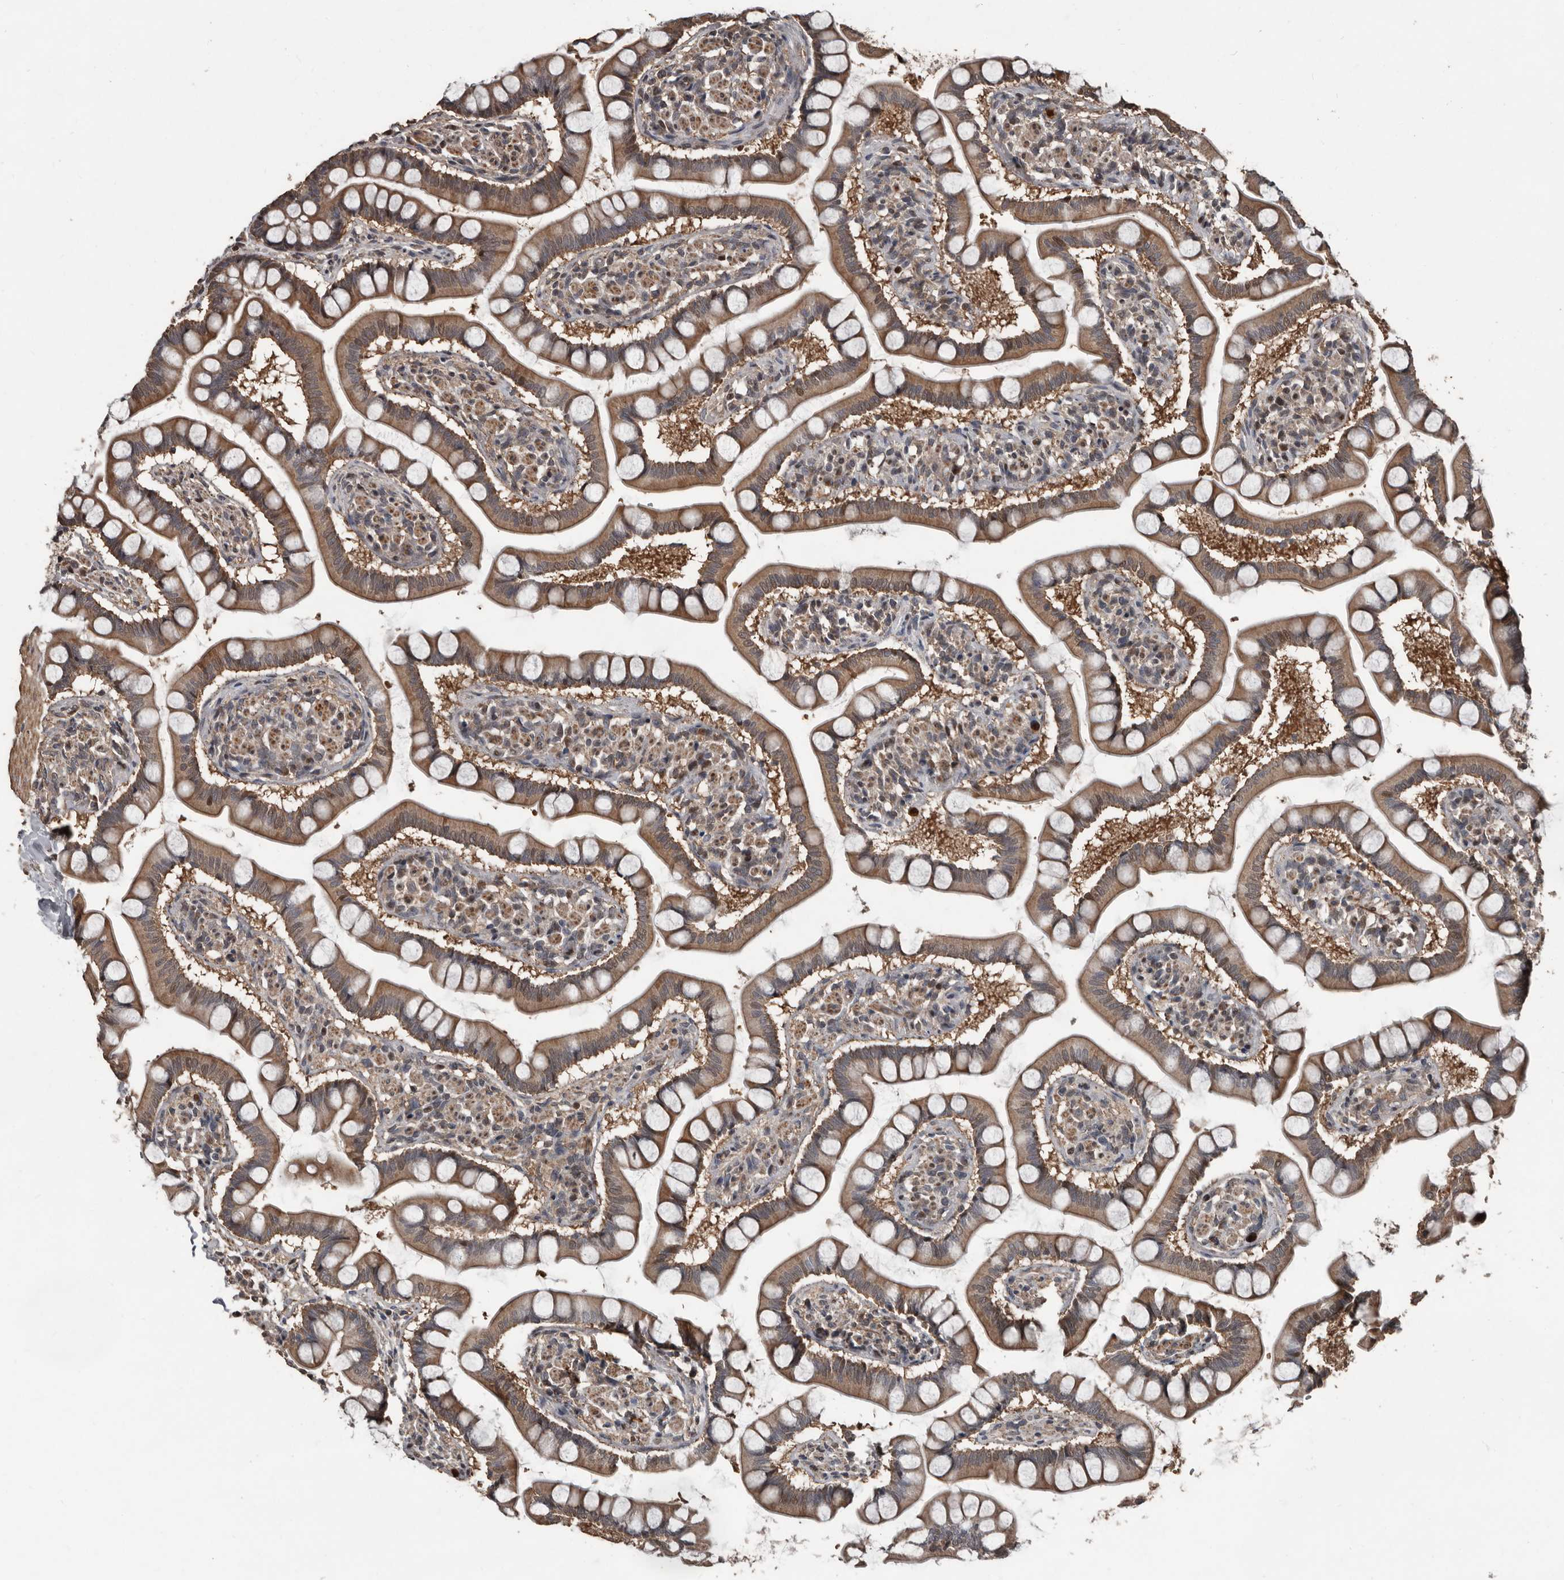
{"staining": {"intensity": "moderate", "quantity": ">75%", "location": "cytoplasmic/membranous"}, "tissue": "small intestine", "cell_type": "Glandular cells", "image_type": "normal", "snomed": [{"axis": "morphology", "description": "Normal tissue, NOS"}, {"axis": "topography", "description": "Small intestine"}], "caption": "Immunohistochemical staining of normal human small intestine reveals medium levels of moderate cytoplasmic/membranous expression in about >75% of glandular cells. (DAB (3,3'-diaminobenzidine) IHC with brightfield microscopy, high magnification).", "gene": "FSBP", "patient": {"sex": "male", "age": 41}}